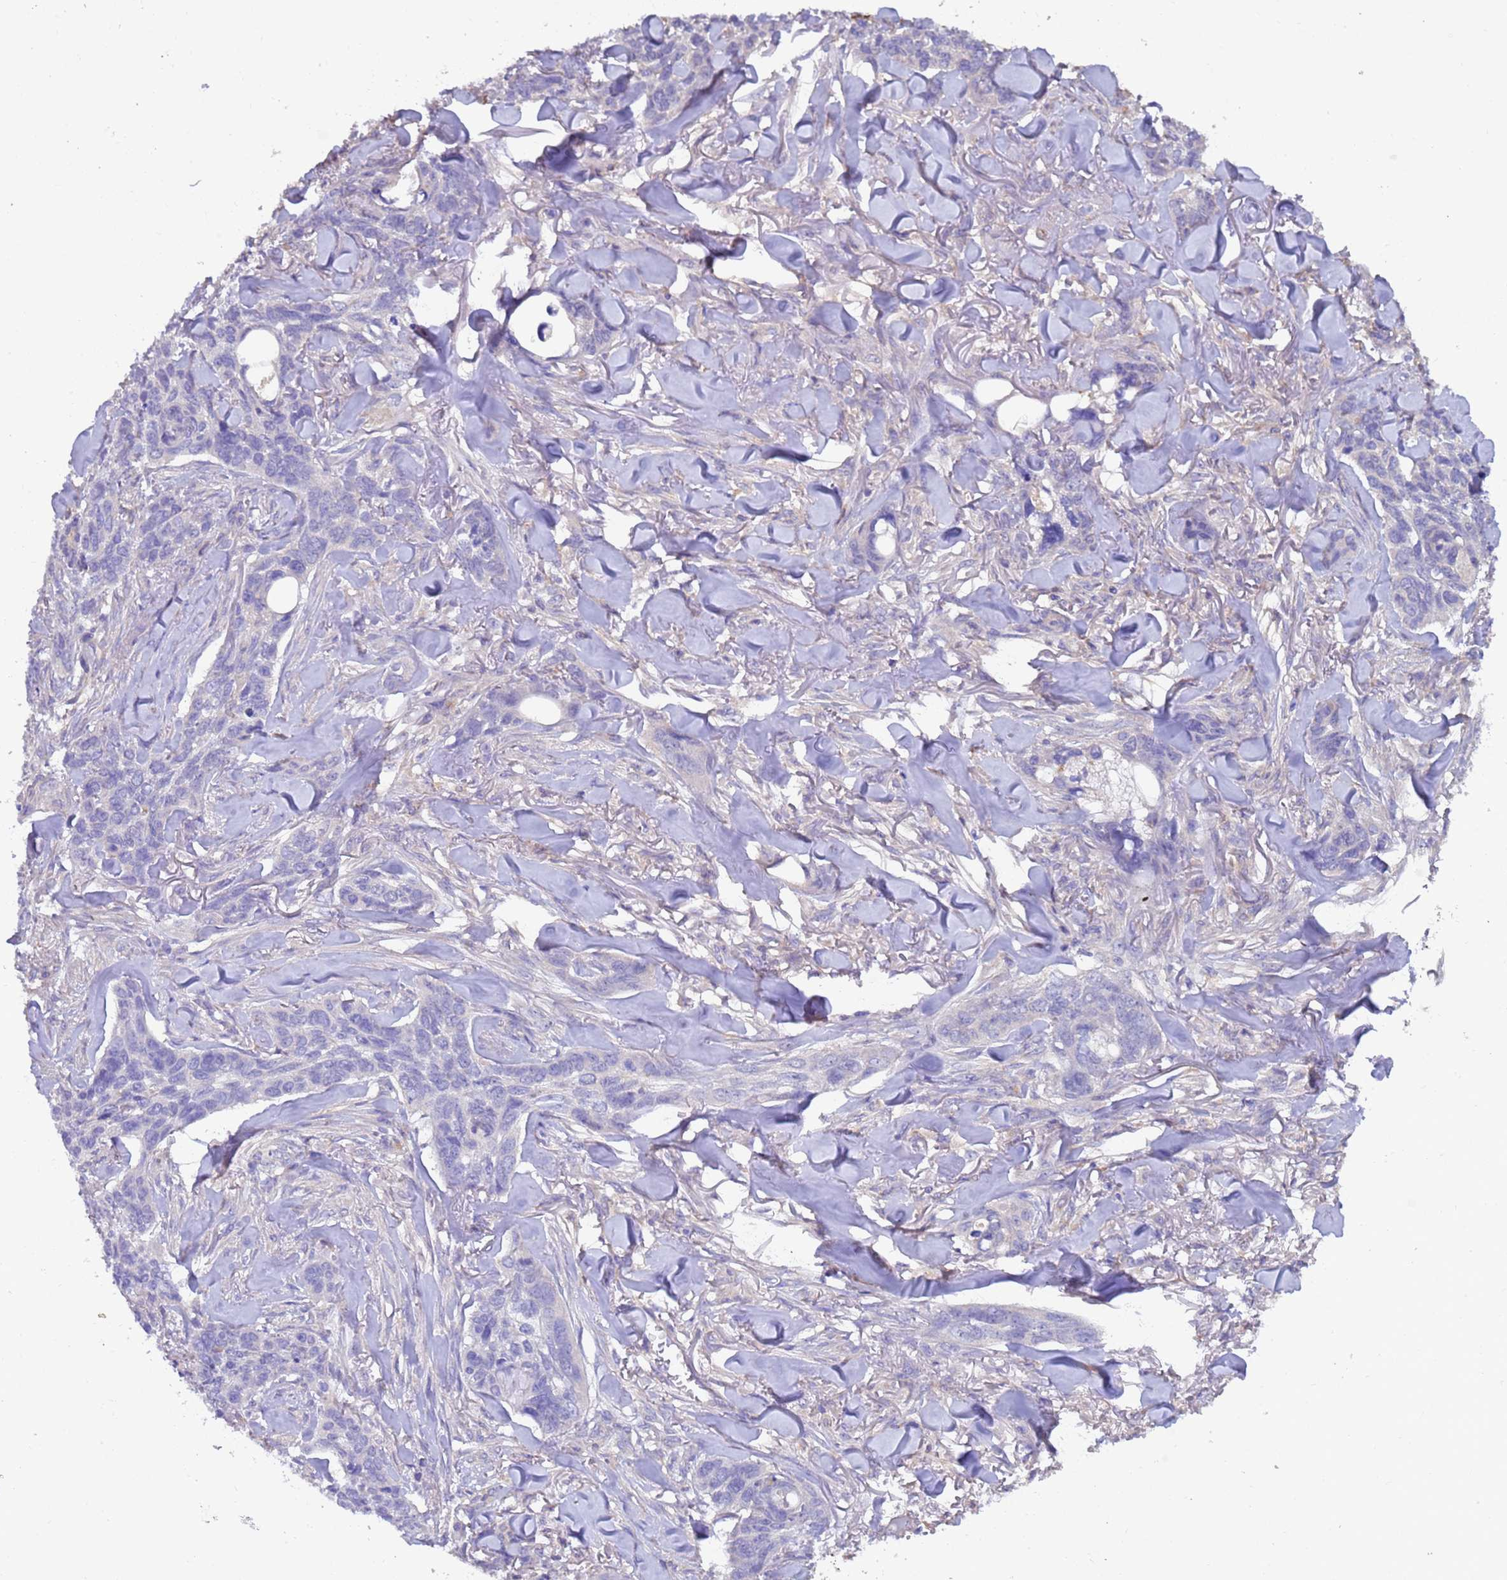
{"staining": {"intensity": "negative", "quantity": "none", "location": "none"}, "tissue": "skin cancer", "cell_type": "Tumor cells", "image_type": "cancer", "snomed": [{"axis": "morphology", "description": "Basal cell carcinoma"}, {"axis": "topography", "description": "Skin"}], "caption": "The micrograph displays no significant positivity in tumor cells of basal cell carcinoma (skin). (Stains: DAB (3,3'-diaminobenzidine) immunohistochemistry (IHC) with hematoxylin counter stain, Microscopy: brightfield microscopy at high magnification).", "gene": "SRL", "patient": {"sex": "male", "age": 86}}